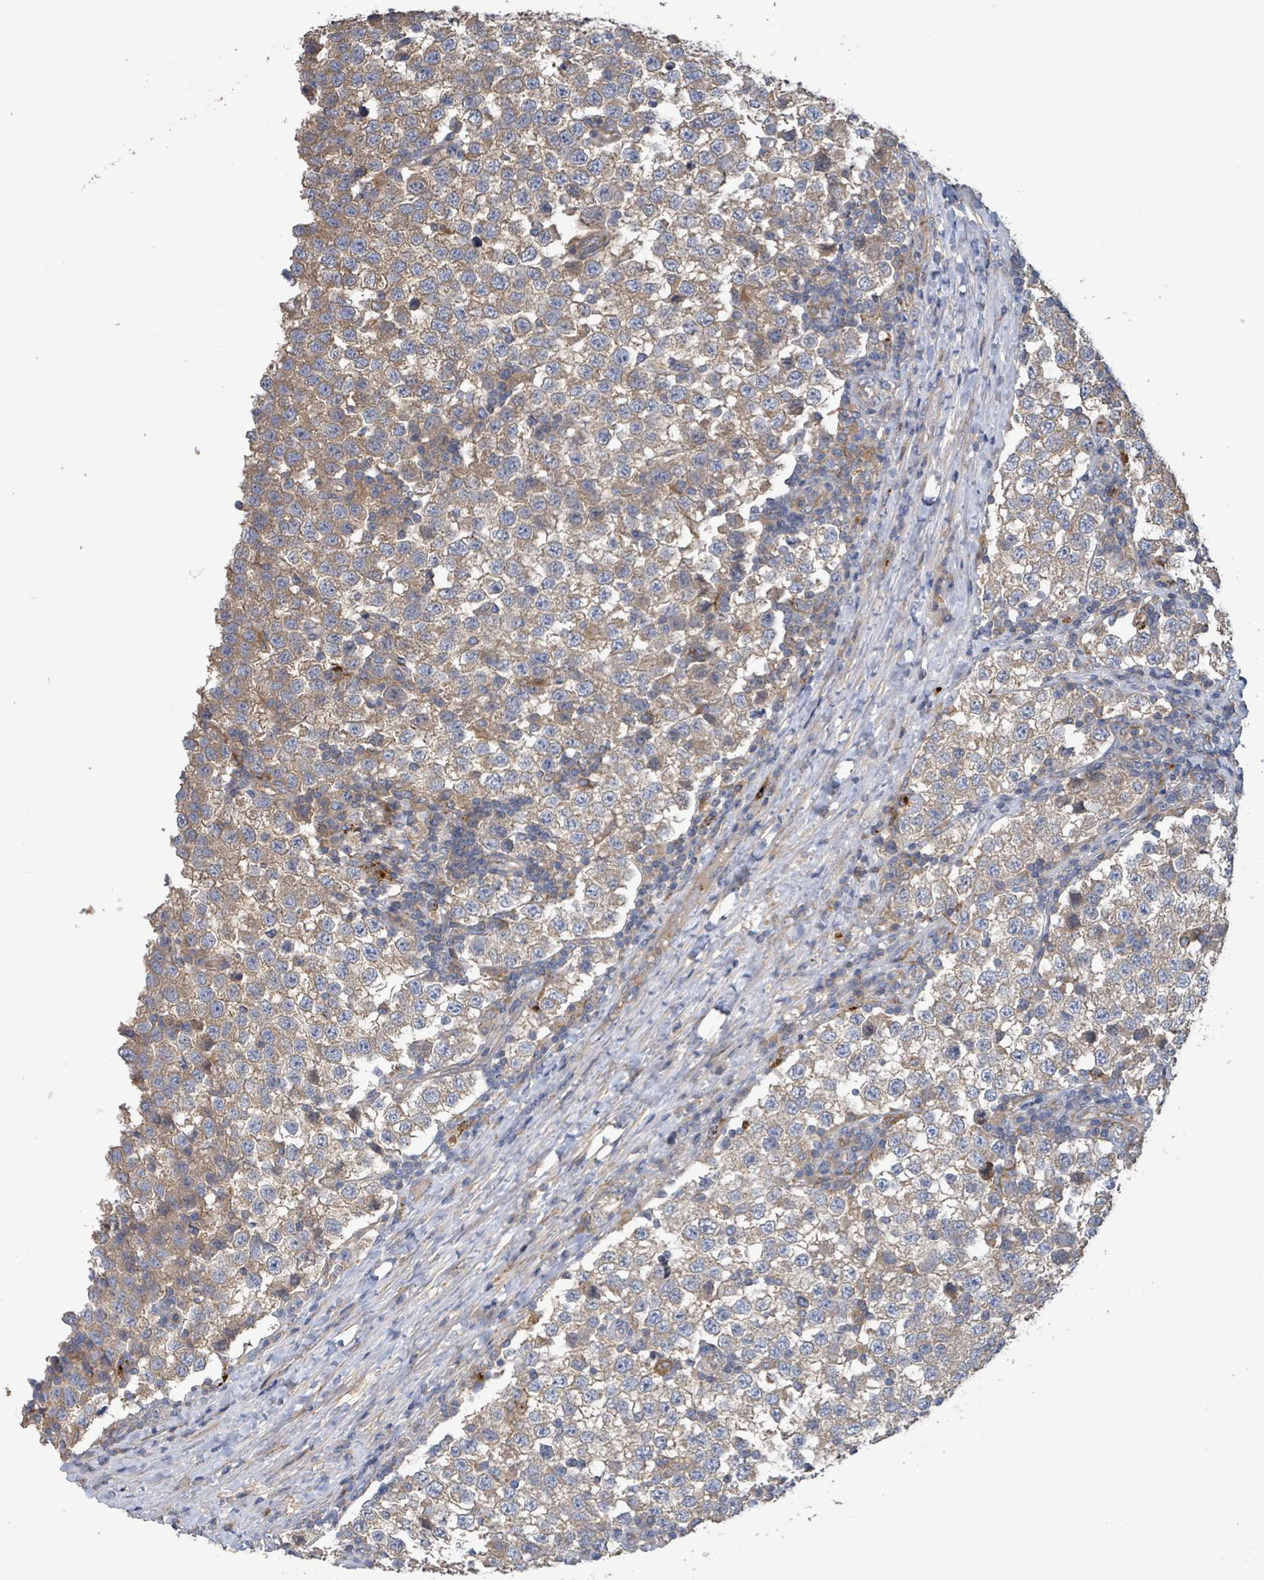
{"staining": {"intensity": "moderate", "quantity": "<25%", "location": "cytoplasmic/membranous"}, "tissue": "testis cancer", "cell_type": "Tumor cells", "image_type": "cancer", "snomed": [{"axis": "morphology", "description": "Seminoma, NOS"}, {"axis": "topography", "description": "Testis"}], "caption": "IHC (DAB (3,3'-diaminobenzidine)) staining of testis cancer displays moderate cytoplasmic/membranous protein positivity in about <25% of tumor cells.", "gene": "PLAAT1", "patient": {"sex": "male", "age": 34}}